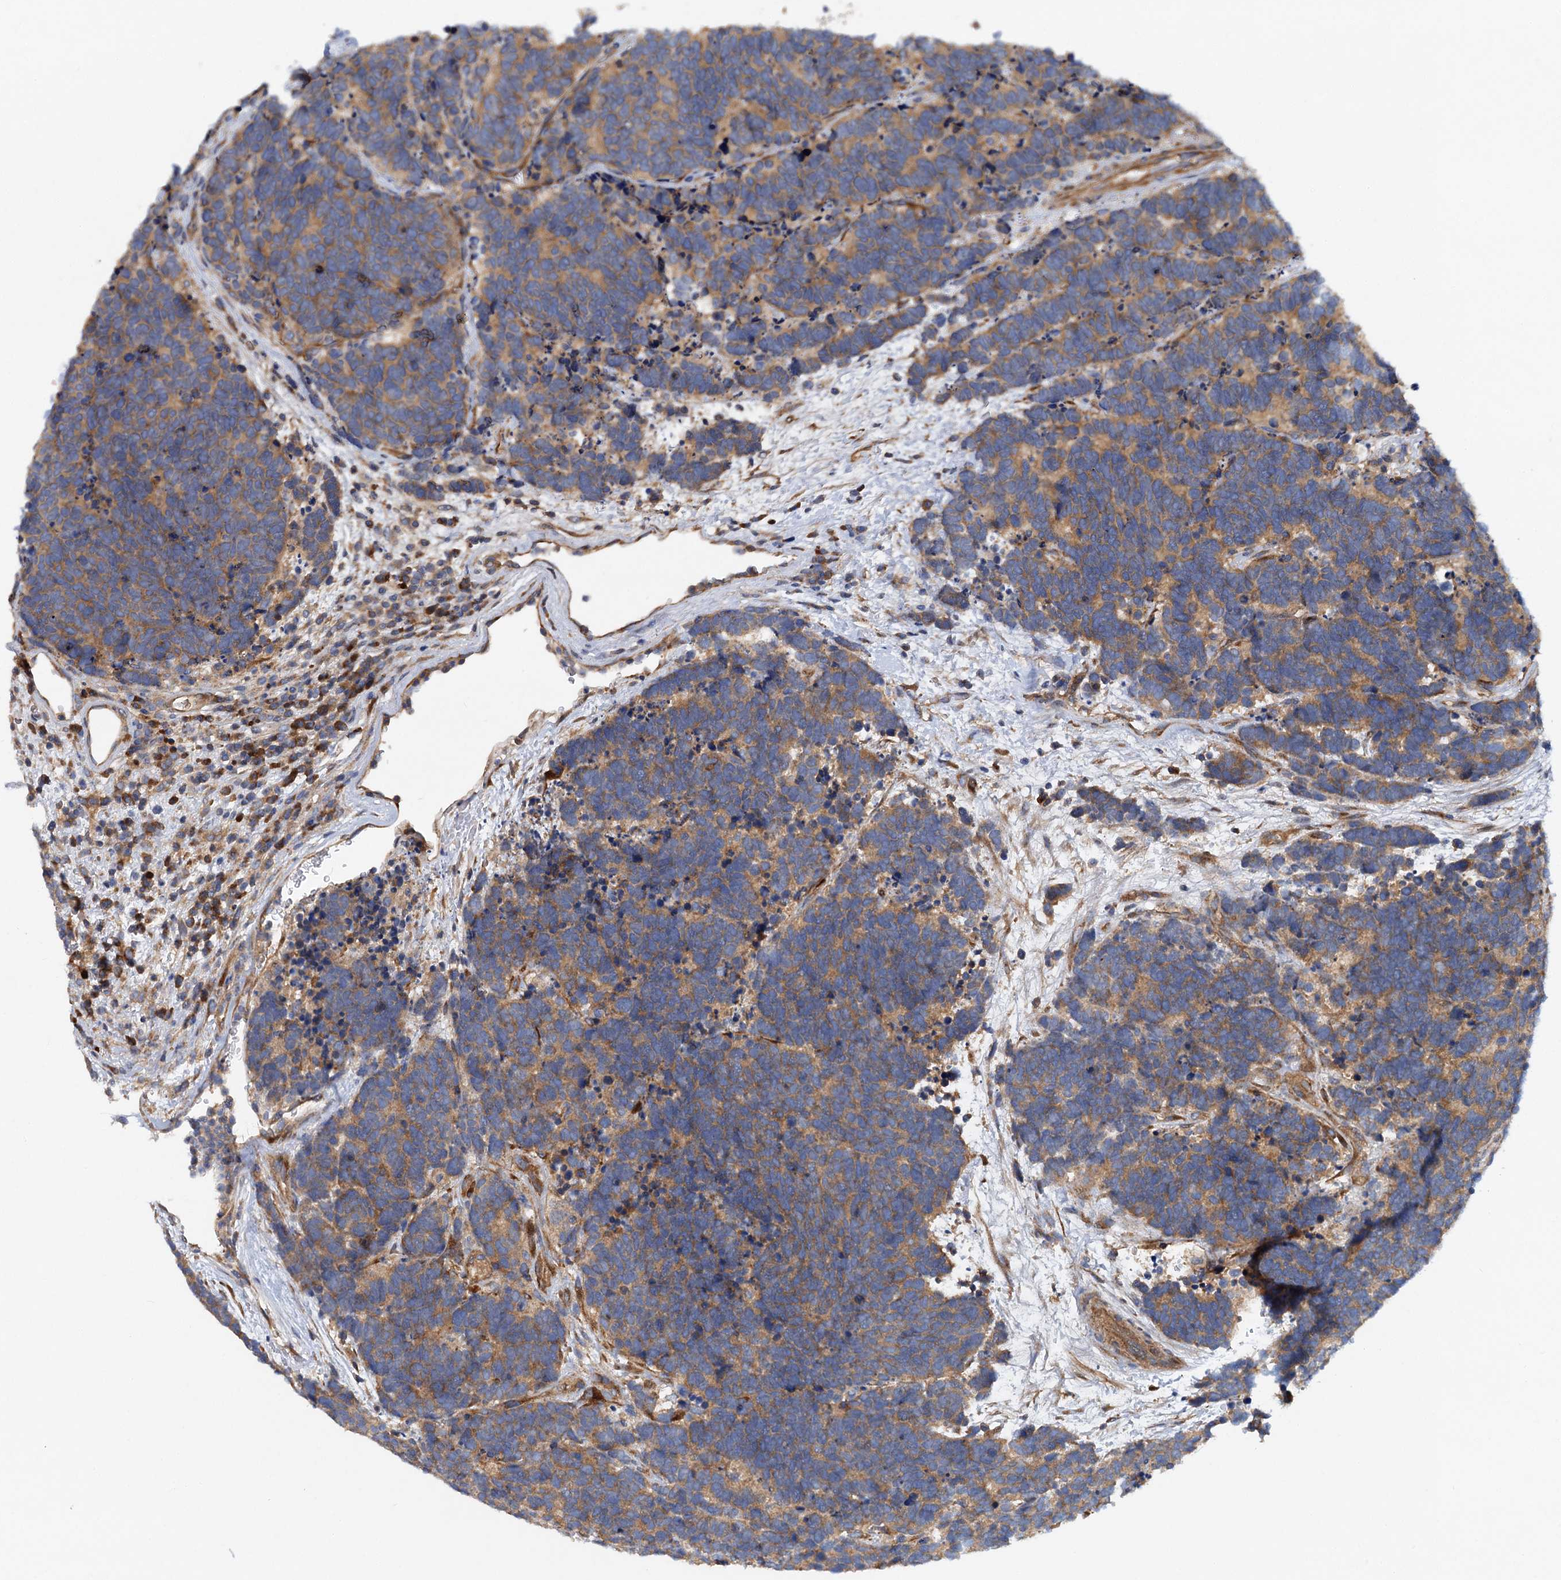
{"staining": {"intensity": "moderate", "quantity": ">75%", "location": "cytoplasmic/membranous"}, "tissue": "carcinoid", "cell_type": "Tumor cells", "image_type": "cancer", "snomed": [{"axis": "morphology", "description": "Carcinoma, NOS"}, {"axis": "morphology", "description": "Carcinoid, malignant, NOS"}, {"axis": "topography", "description": "Urinary bladder"}], "caption": "Protein expression analysis of carcinoid exhibits moderate cytoplasmic/membranous positivity in approximately >75% of tumor cells.", "gene": "ALKBH7", "patient": {"sex": "male", "age": 57}}